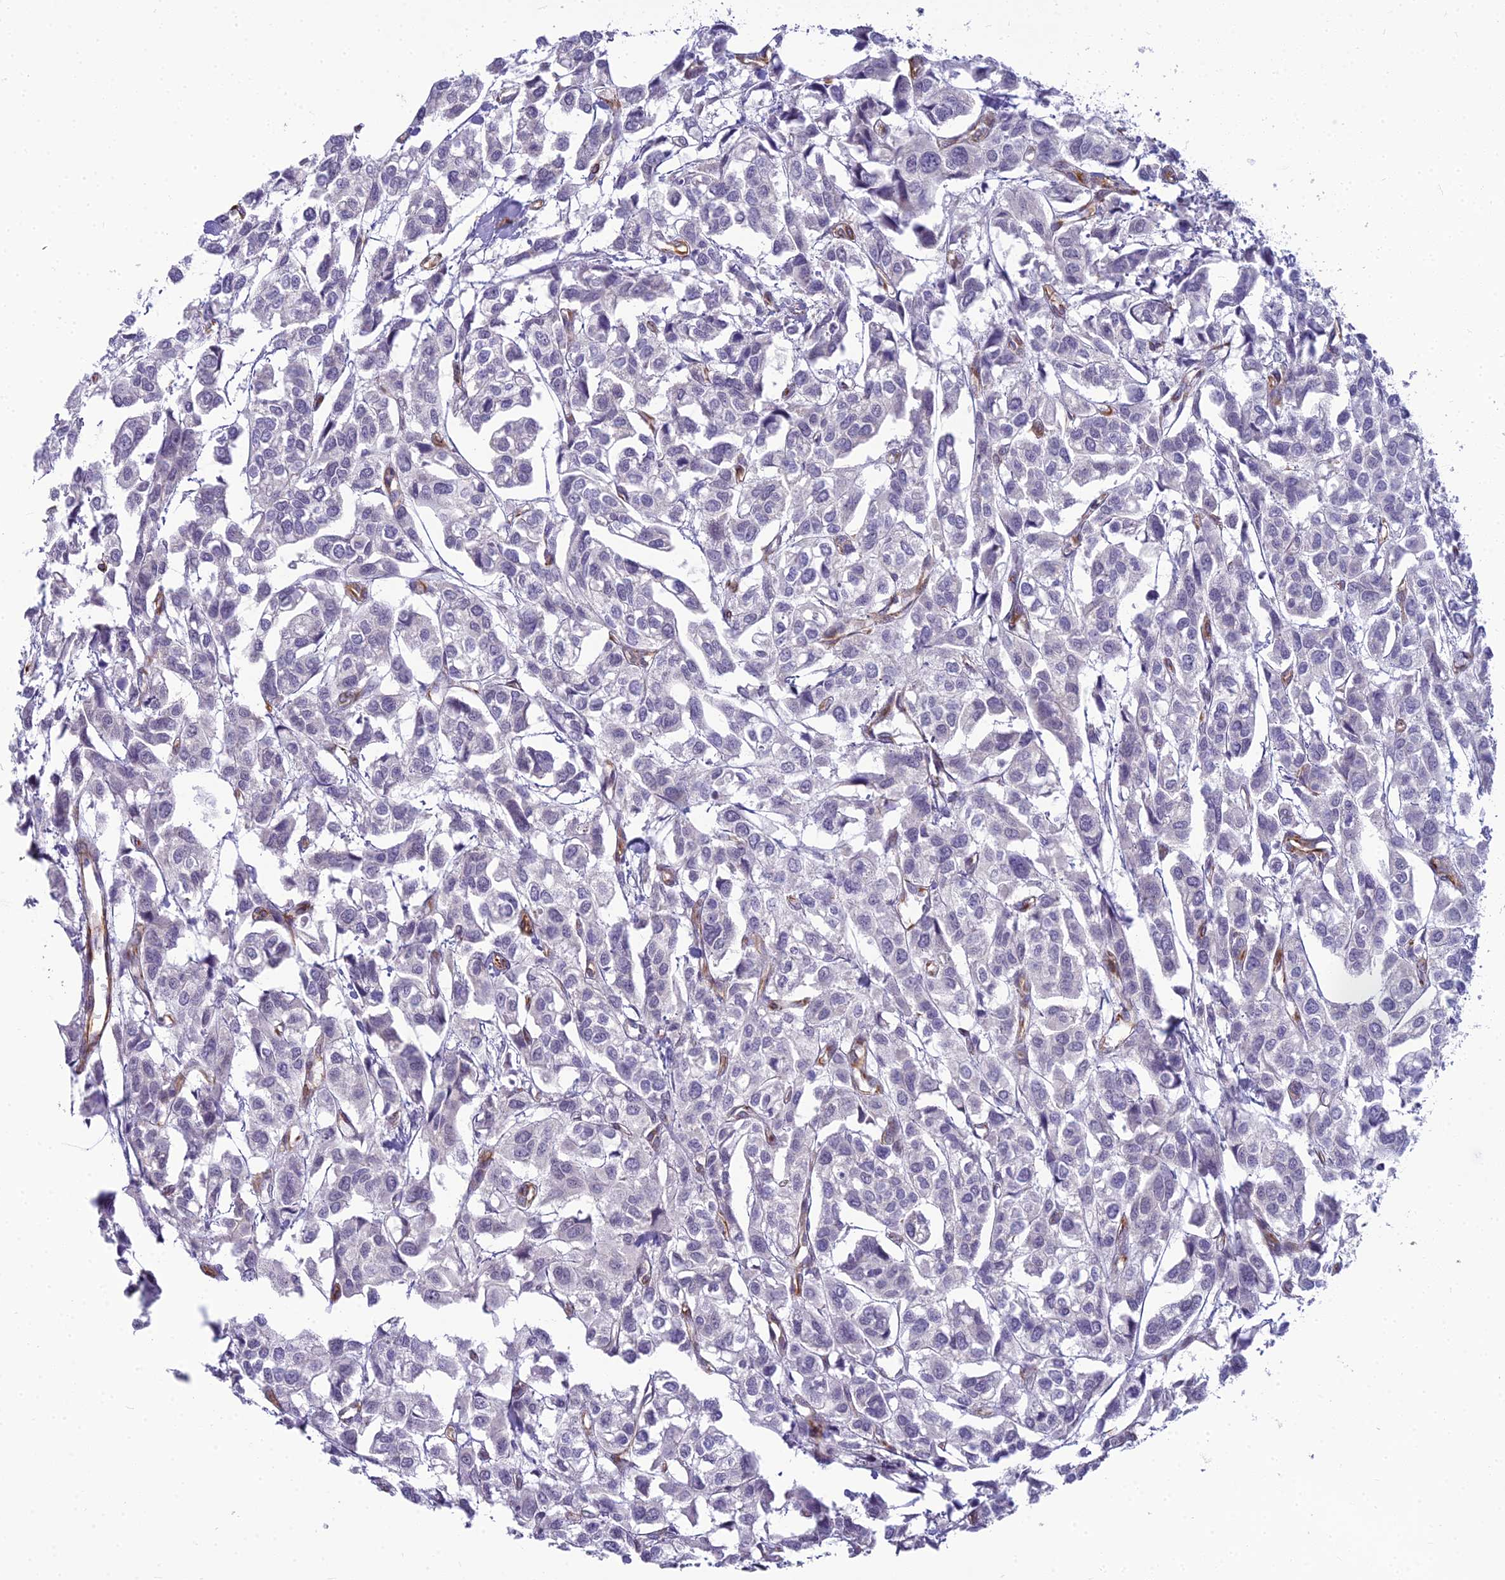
{"staining": {"intensity": "negative", "quantity": "none", "location": "none"}, "tissue": "urothelial cancer", "cell_type": "Tumor cells", "image_type": "cancer", "snomed": [{"axis": "morphology", "description": "Urothelial carcinoma, High grade"}, {"axis": "topography", "description": "Urinary bladder"}], "caption": "Immunohistochemical staining of human urothelial carcinoma (high-grade) shows no significant expression in tumor cells.", "gene": "RGL3", "patient": {"sex": "male", "age": 67}}